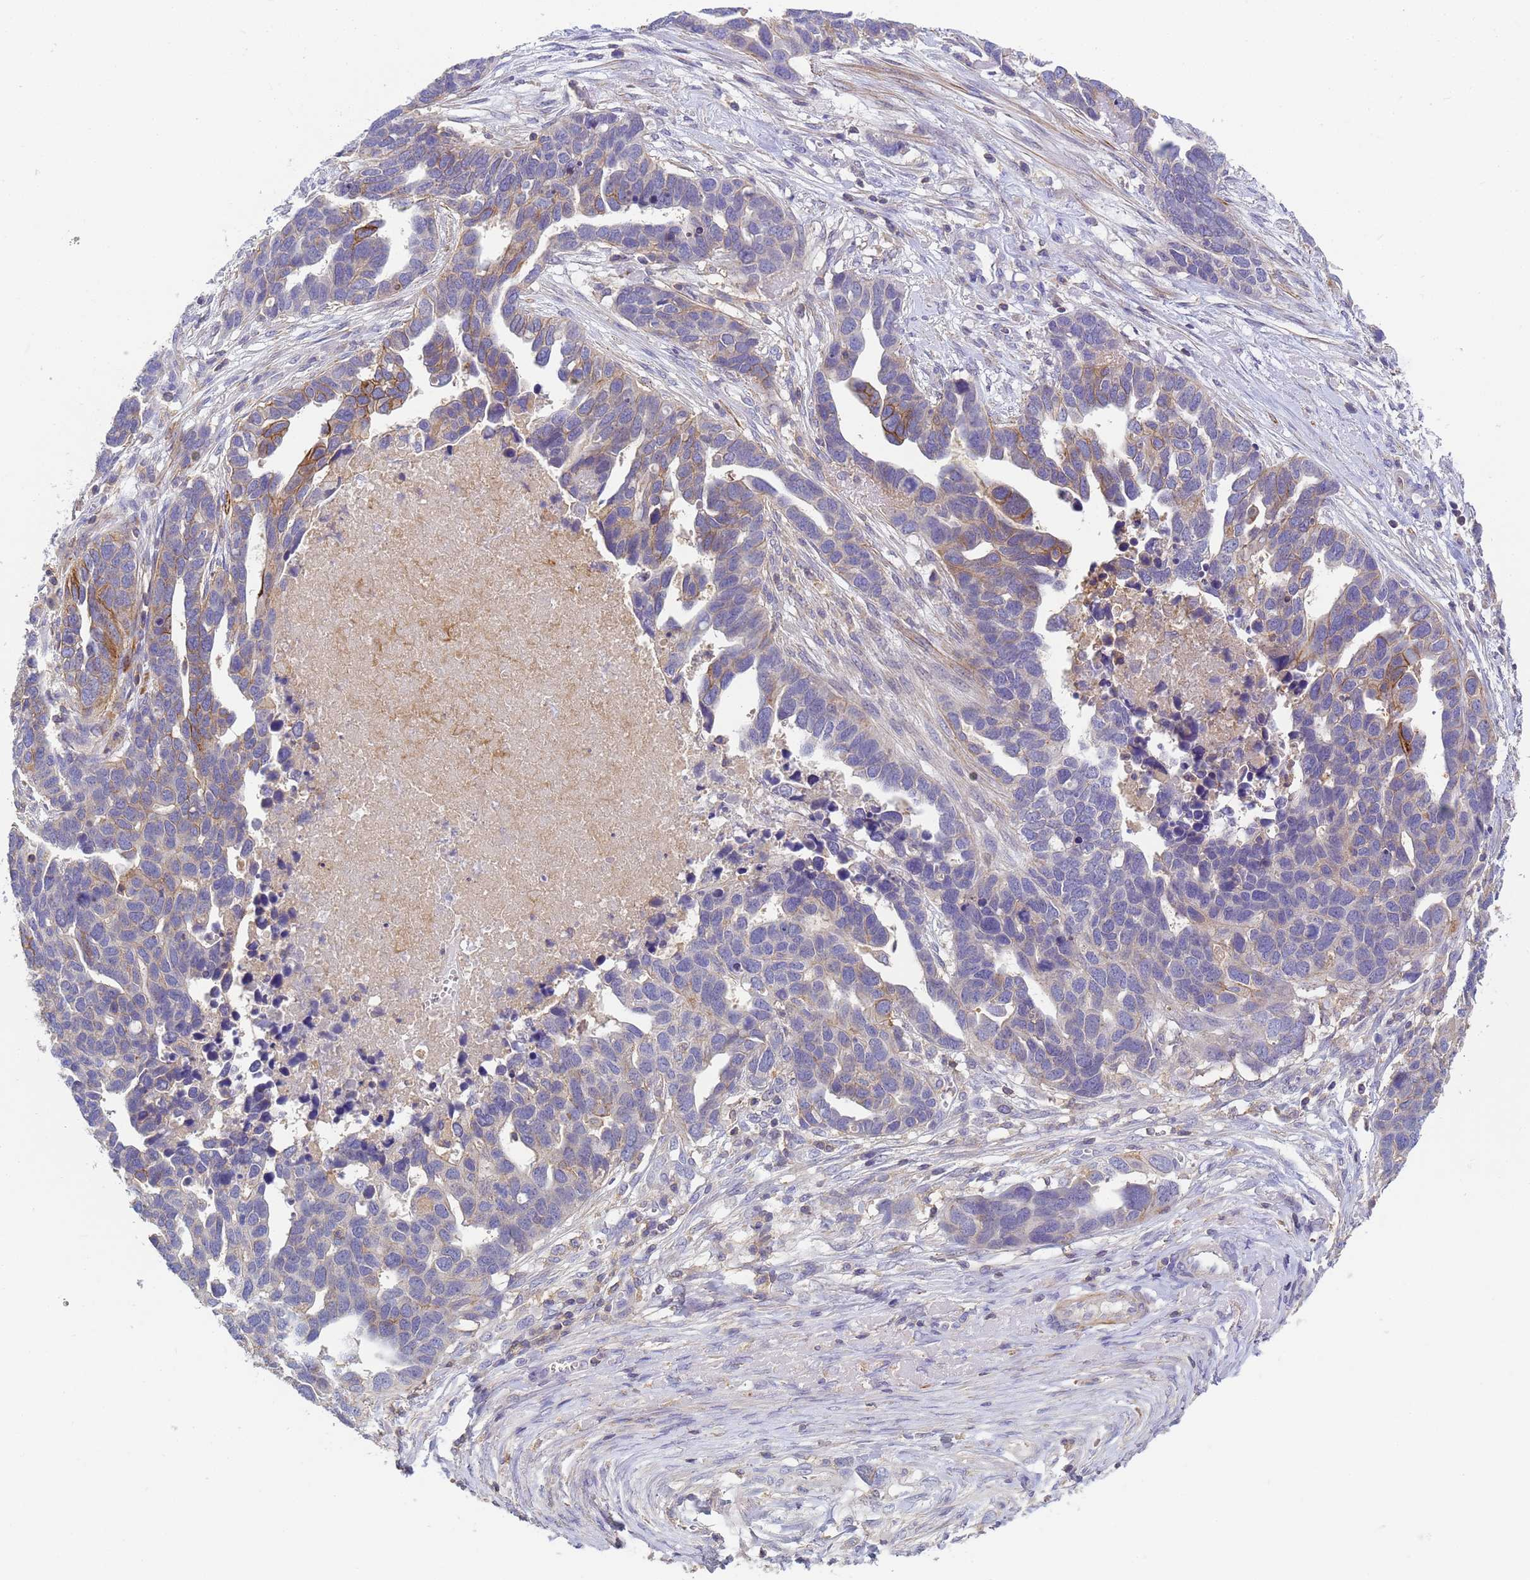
{"staining": {"intensity": "moderate", "quantity": "<25%", "location": "cytoplasmic/membranous"}, "tissue": "ovarian cancer", "cell_type": "Tumor cells", "image_type": "cancer", "snomed": [{"axis": "morphology", "description": "Cystadenocarcinoma, serous, NOS"}, {"axis": "topography", "description": "Ovary"}], "caption": "Ovarian serous cystadenocarcinoma stained with DAB (3,3'-diaminobenzidine) immunohistochemistry (IHC) shows low levels of moderate cytoplasmic/membranous expression in approximately <25% of tumor cells.", "gene": "KLHL13", "patient": {"sex": "female", "age": 54}}